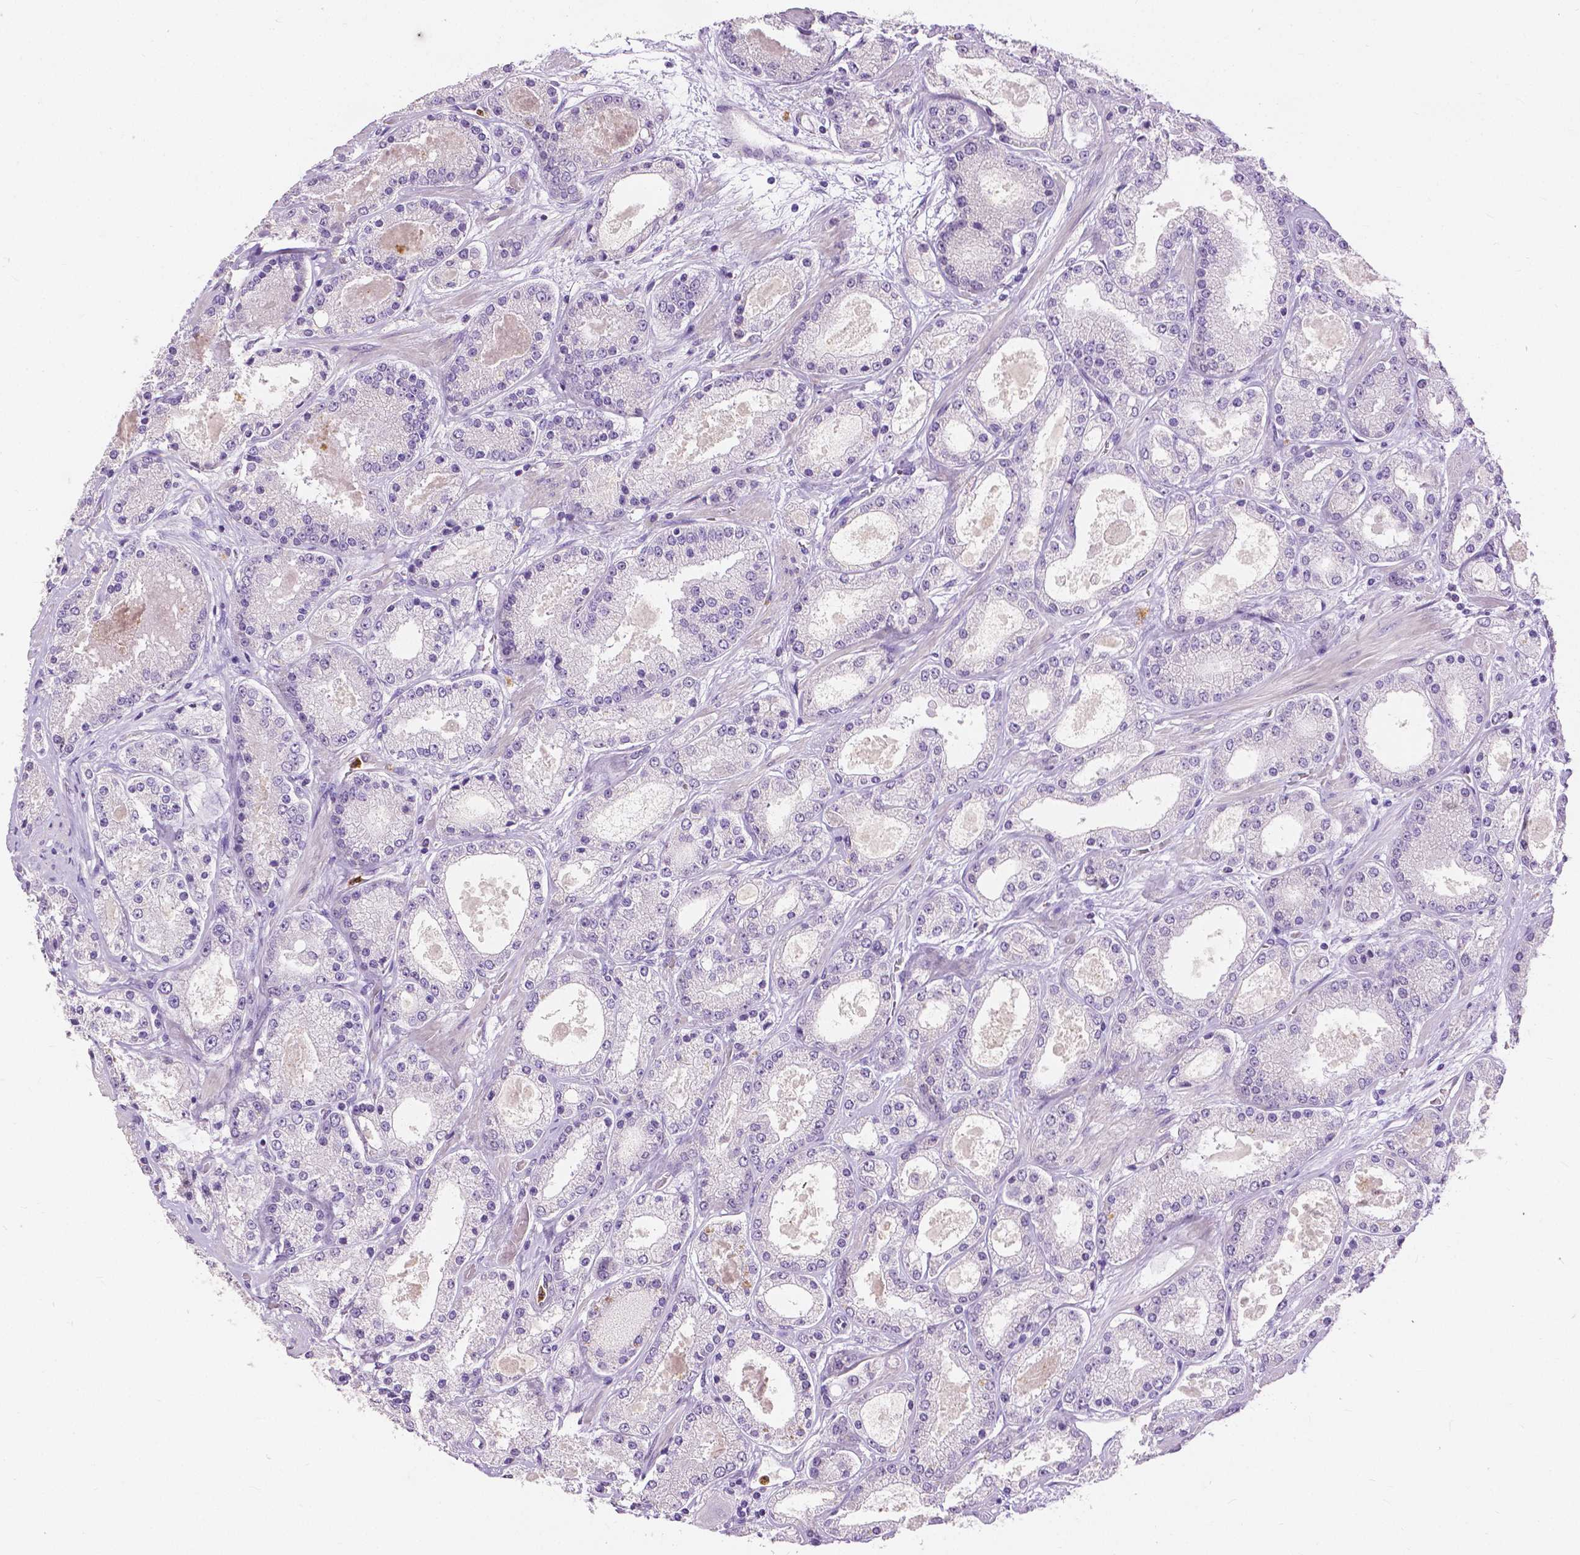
{"staining": {"intensity": "negative", "quantity": "none", "location": "none"}, "tissue": "prostate cancer", "cell_type": "Tumor cells", "image_type": "cancer", "snomed": [{"axis": "morphology", "description": "Adenocarcinoma, High grade"}, {"axis": "topography", "description": "Prostate"}], "caption": "The photomicrograph exhibits no significant positivity in tumor cells of prostate cancer (high-grade adenocarcinoma).", "gene": "CXCR2", "patient": {"sex": "male", "age": 67}}